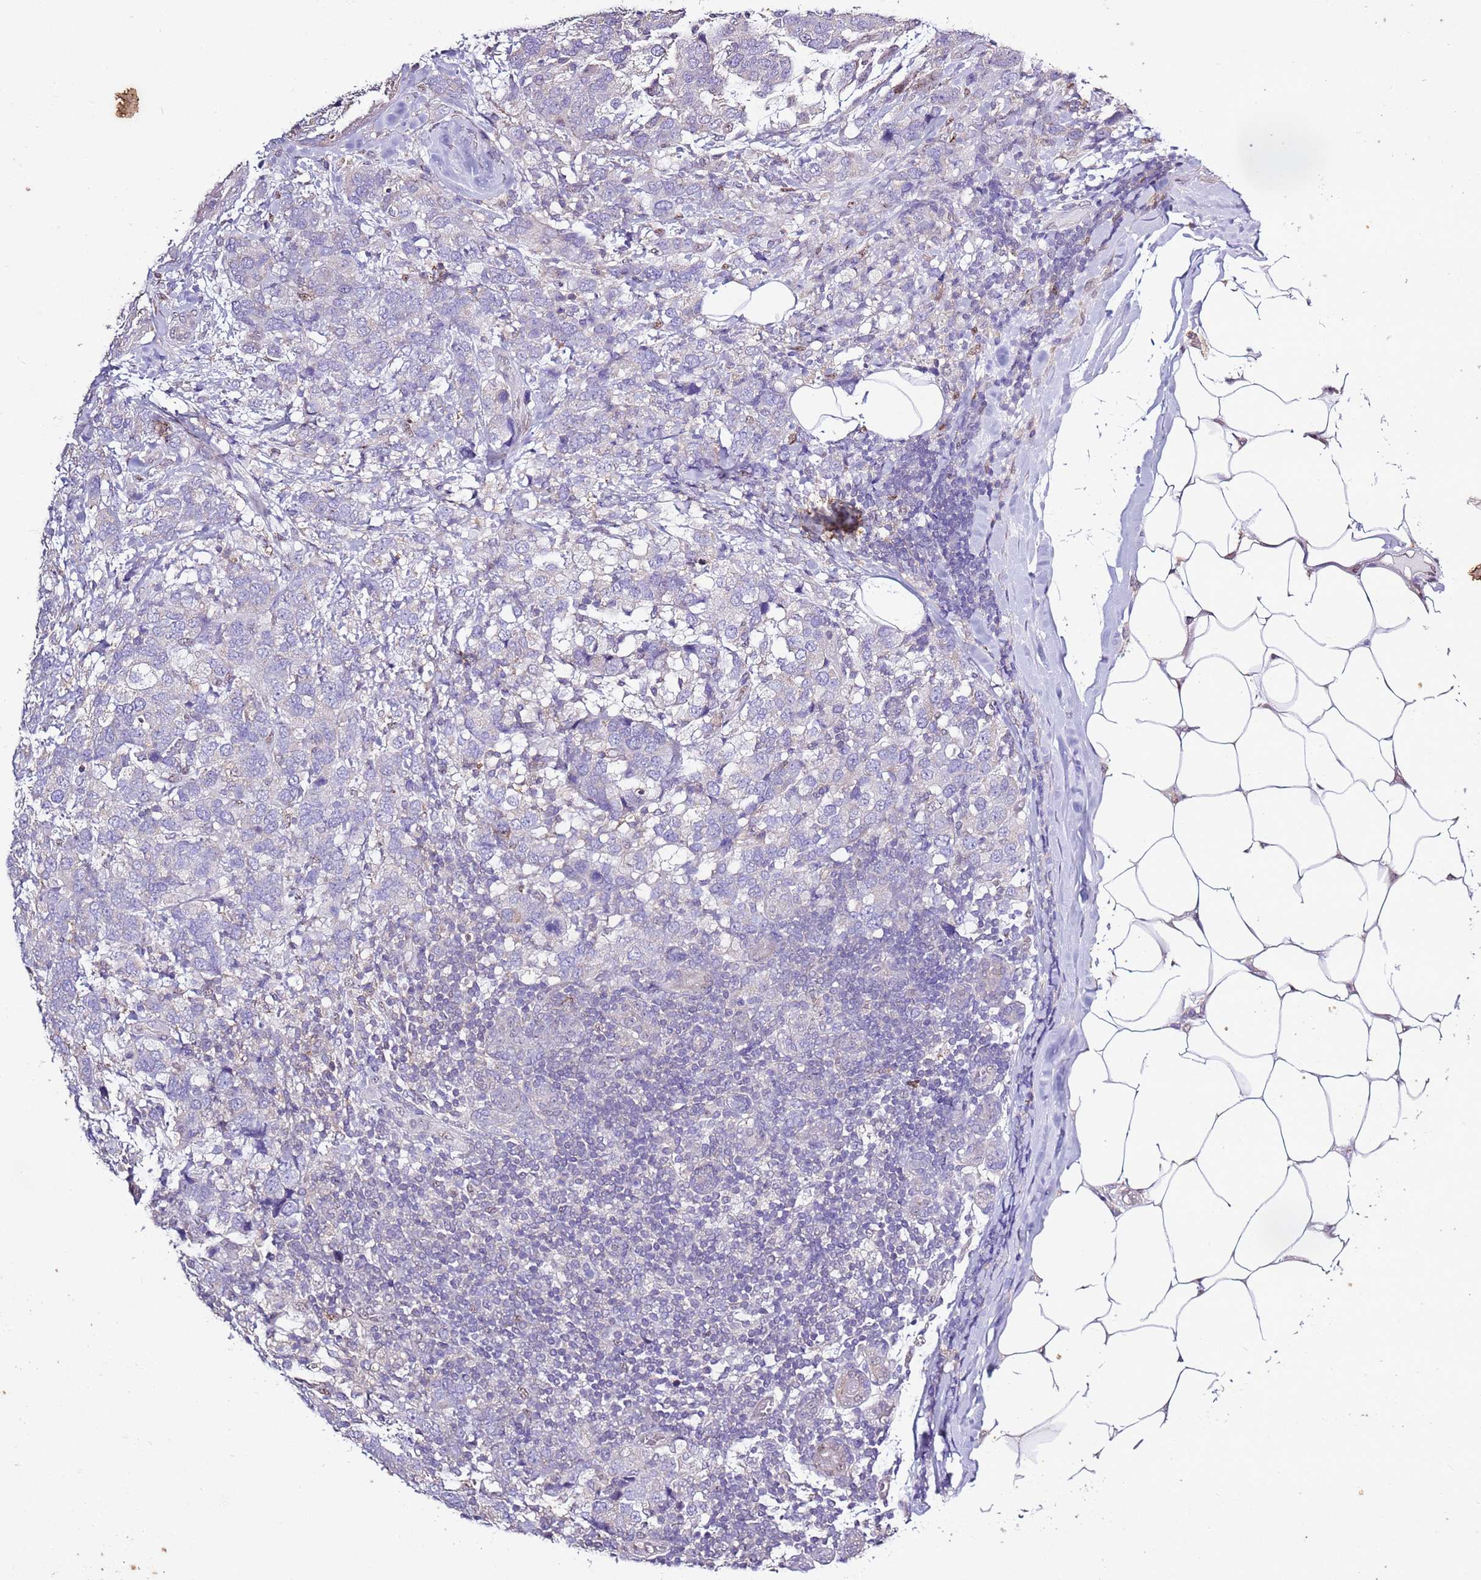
{"staining": {"intensity": "negative", "quantity": "none", "location": "none"}, "tissue": "breast cancer", "cell_type": "Tumor cells", "image_type": "cancer", "snomed": [{"axis": "morphology", "description": "Lobular carcinoma"}, {"axis": "topography", "description": "Breast"}], "caption": "IHC of breast cancer (lobular carcinoma) exhibits no positivity in tumor cells. (DAB immunohistochemistry with hematoxylin counter stain).", "gene": "CAPN9", "patient": {"sex": "female", "age": 59}}